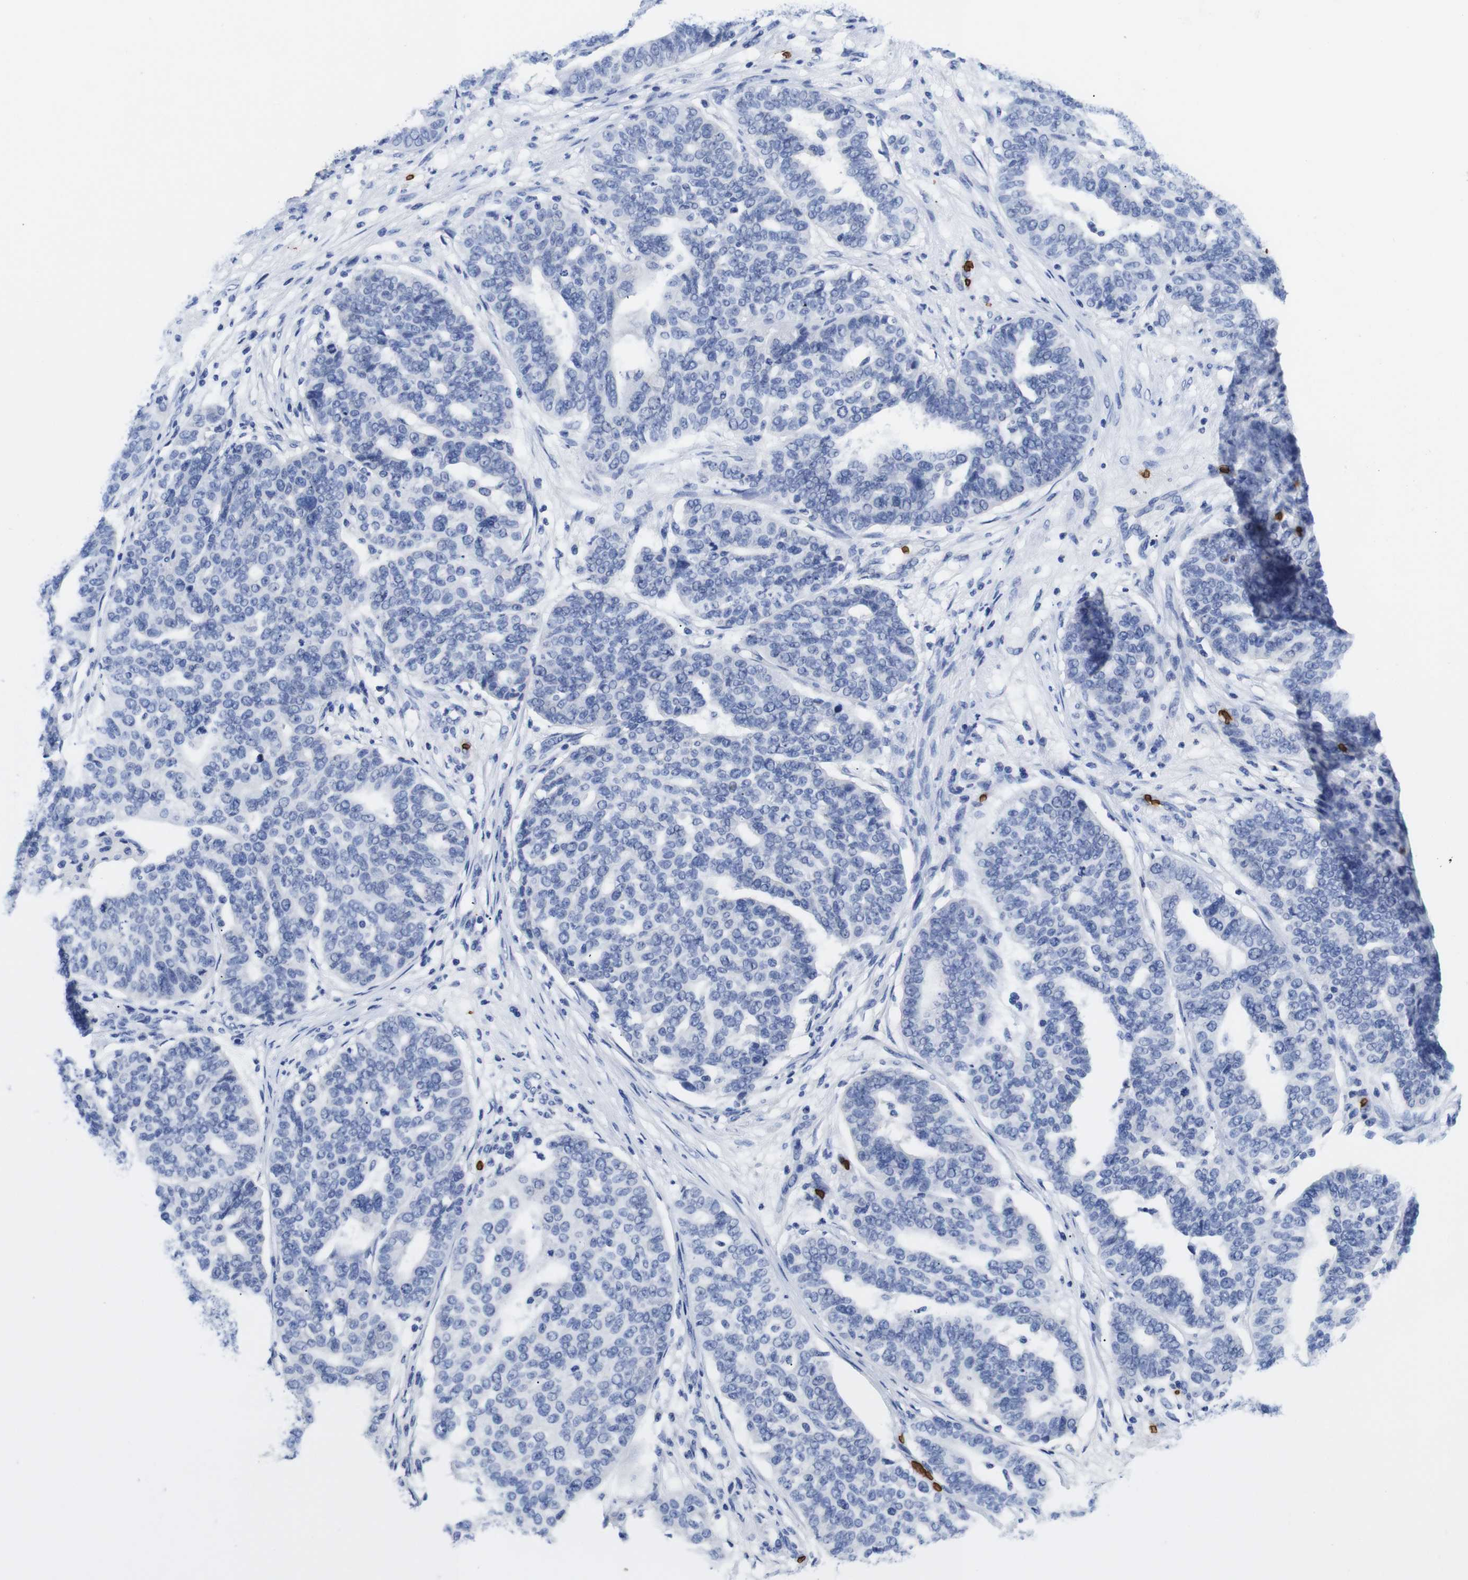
{"staining": {"intensity": "negative", "quantity": "none", "location": "none"}, "tissue": "ovarian cancer", "cell_type": "Tumor cells", "image_type": "cancer", "snomed": [{"axis": "morphology", "description": "Cystadenocarcinoma, serous, NOS"}, {"axis": "topography", "description": "Ovary"}], "caption": "Ovarian cancer (serous cystadenocarcinoma) stained for a protein using IHC shows no expression tumor cells.", "gene": "S1PR2", "patient": {"sex": "female", "age": 59}}